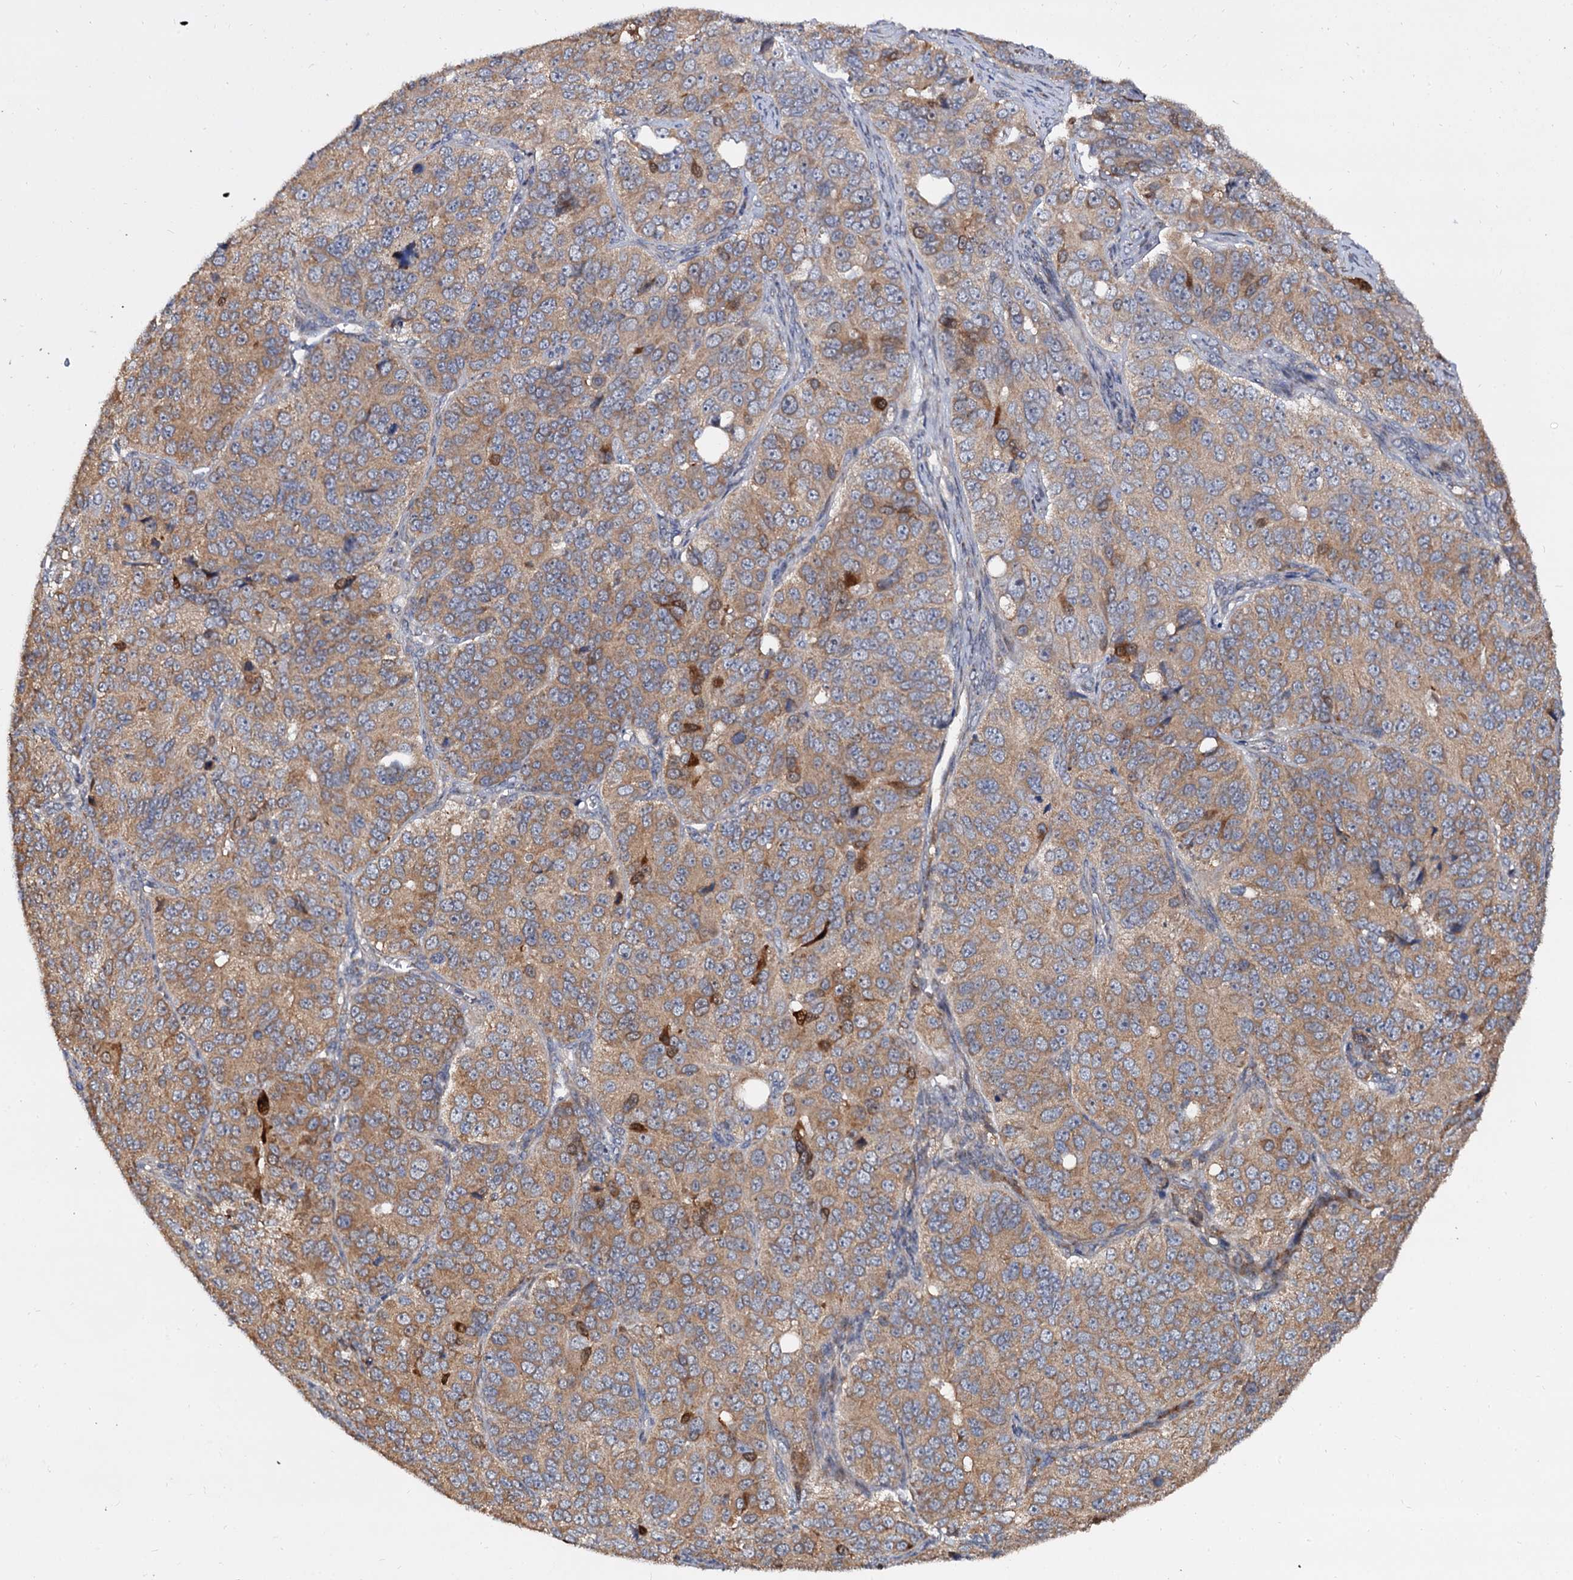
{"staining": {"intensity": "moderate", "quantity": ">75%", "location": "cytoplasmic/membranous"}, "tissue": "ovarian cancer", "cell_type": "Tumor cells", "image_type": "cancer", "snomed": [{"axis": "morphology", "description": "Carcinoma, endometroid"}, {"axis": "topography", "description": "Ovary"}], "caption": "Brown immunohistochemical staining in human ovarian cancer (endometroid carcinoma) reveals moderate cytoplasmic/membranous staining in approximately >75% of tumor cells. Using DAB (3,3'-diaminobenzidine) (brown) and hematoxylin (blue) stains, captured at high magnification using brightfield microscopy.", "gene": "WWC3", "patient": {"sex": "female", "age": 51}}